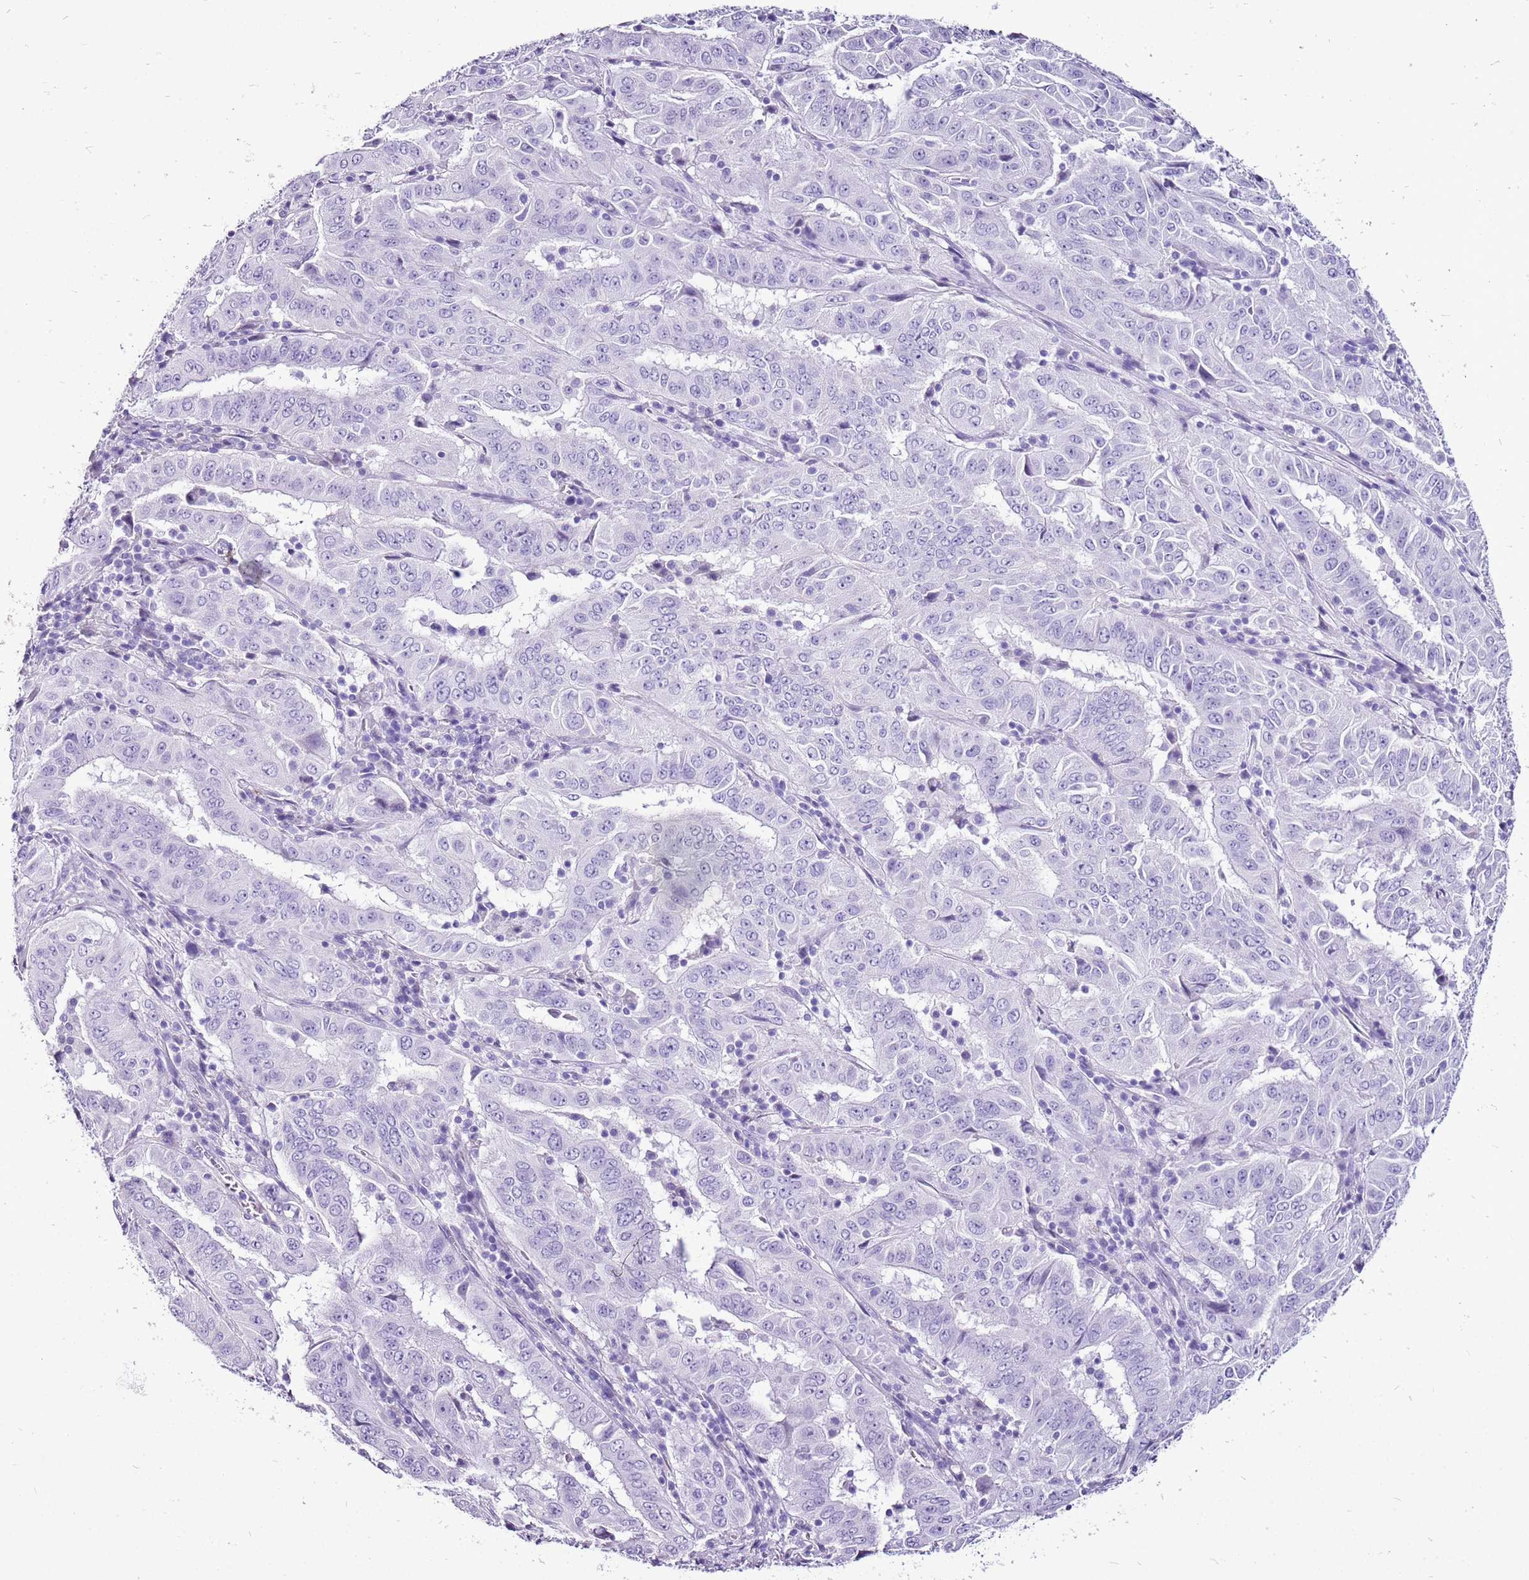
{"staining": {"intensity": "negative", "quantity": "none", "location": "none"}, "tissue": "pancreatic cancer", "cell_type": "Tumor cells", "image_type": "cancer", "snomed": [{"axis": "morphology", "description": "Adenocarcinoma, NOS"}, {"axis": "topography", "description": "Pancreas"}], "caption": "This is a histopathology image of immunohistochemistry staining of pancreatic cancer (adenocarcinoma), which shows no expression in tumor cells. Nuclei are stained in blue.", "gene": "ACSS3", "patient": {"sex": "male", "age": 63}}